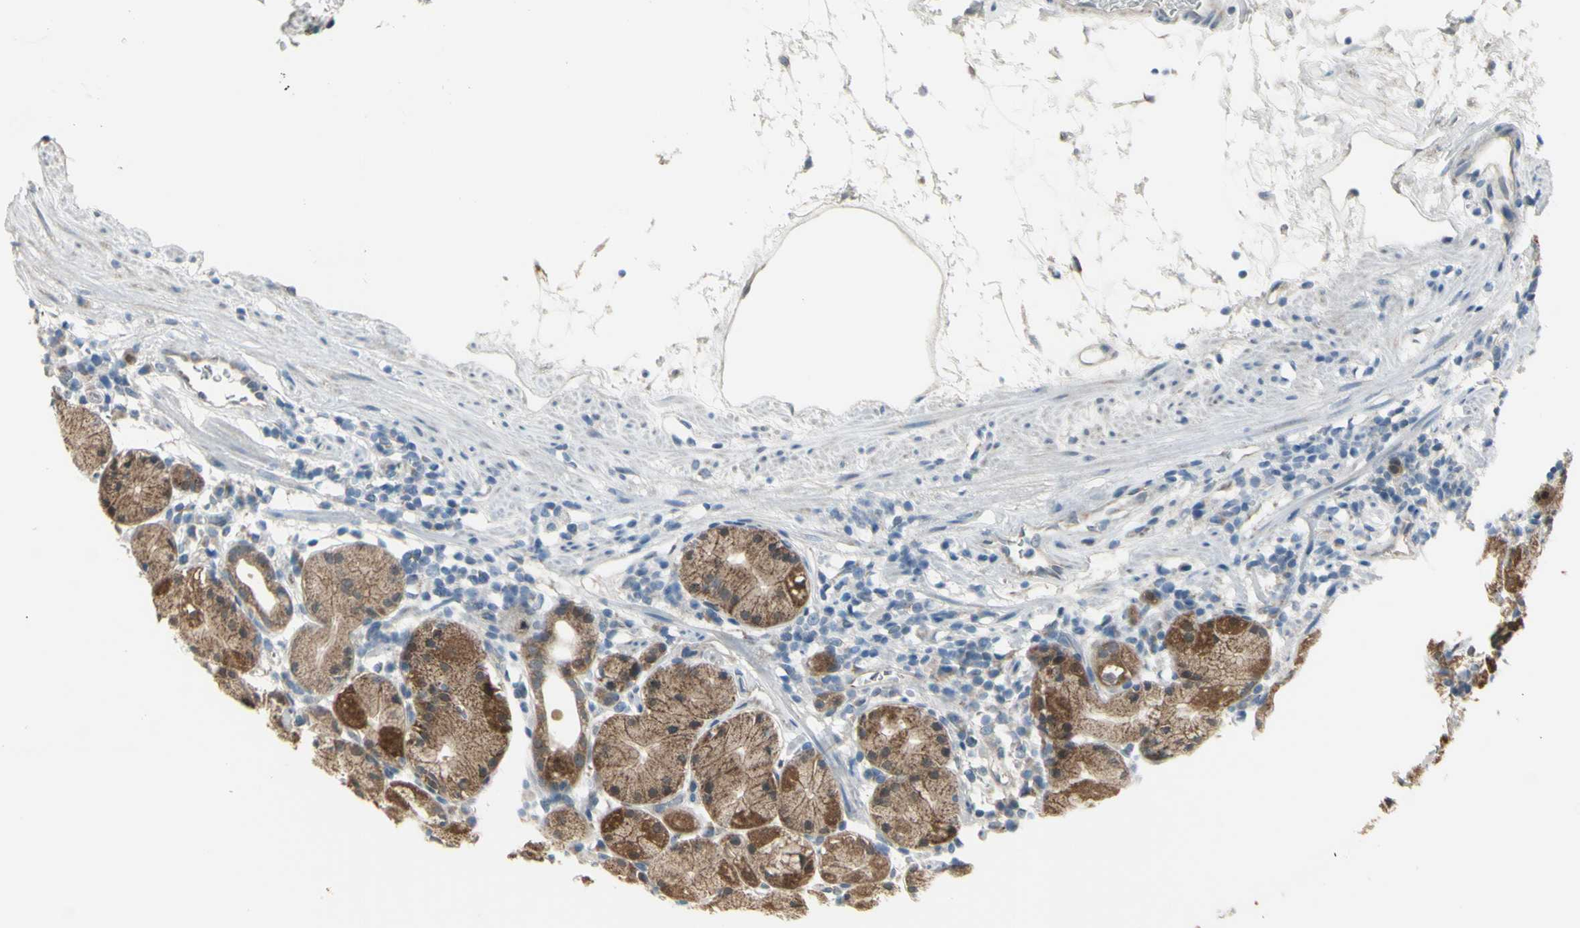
{"staining": {"intensity": "moderate", "quantity": "25%-75%", "location": "cytoplasmic/membranous"}, "tissue": "stomach", "cell_type": "Glandular cells", "image_type": "normal", "snomed": [{"axis": "morphology", "description": "Normal tissue, NOS"}, {"axis": "topography", "description": "Stomach"}, {"axis": "topography", "description": "Stomach, lower"}], "caption": "Moderate cytoplasmic/membranous protein positivity is appreciated in about 25%-75% of glandular cells in stomach. (DAB (3,3'-diaminobenzidine) = brown stain, brightfield microscopy at high magnification).", "gene": "NAXD", "patient": {"sex": "female", "age": 75}}